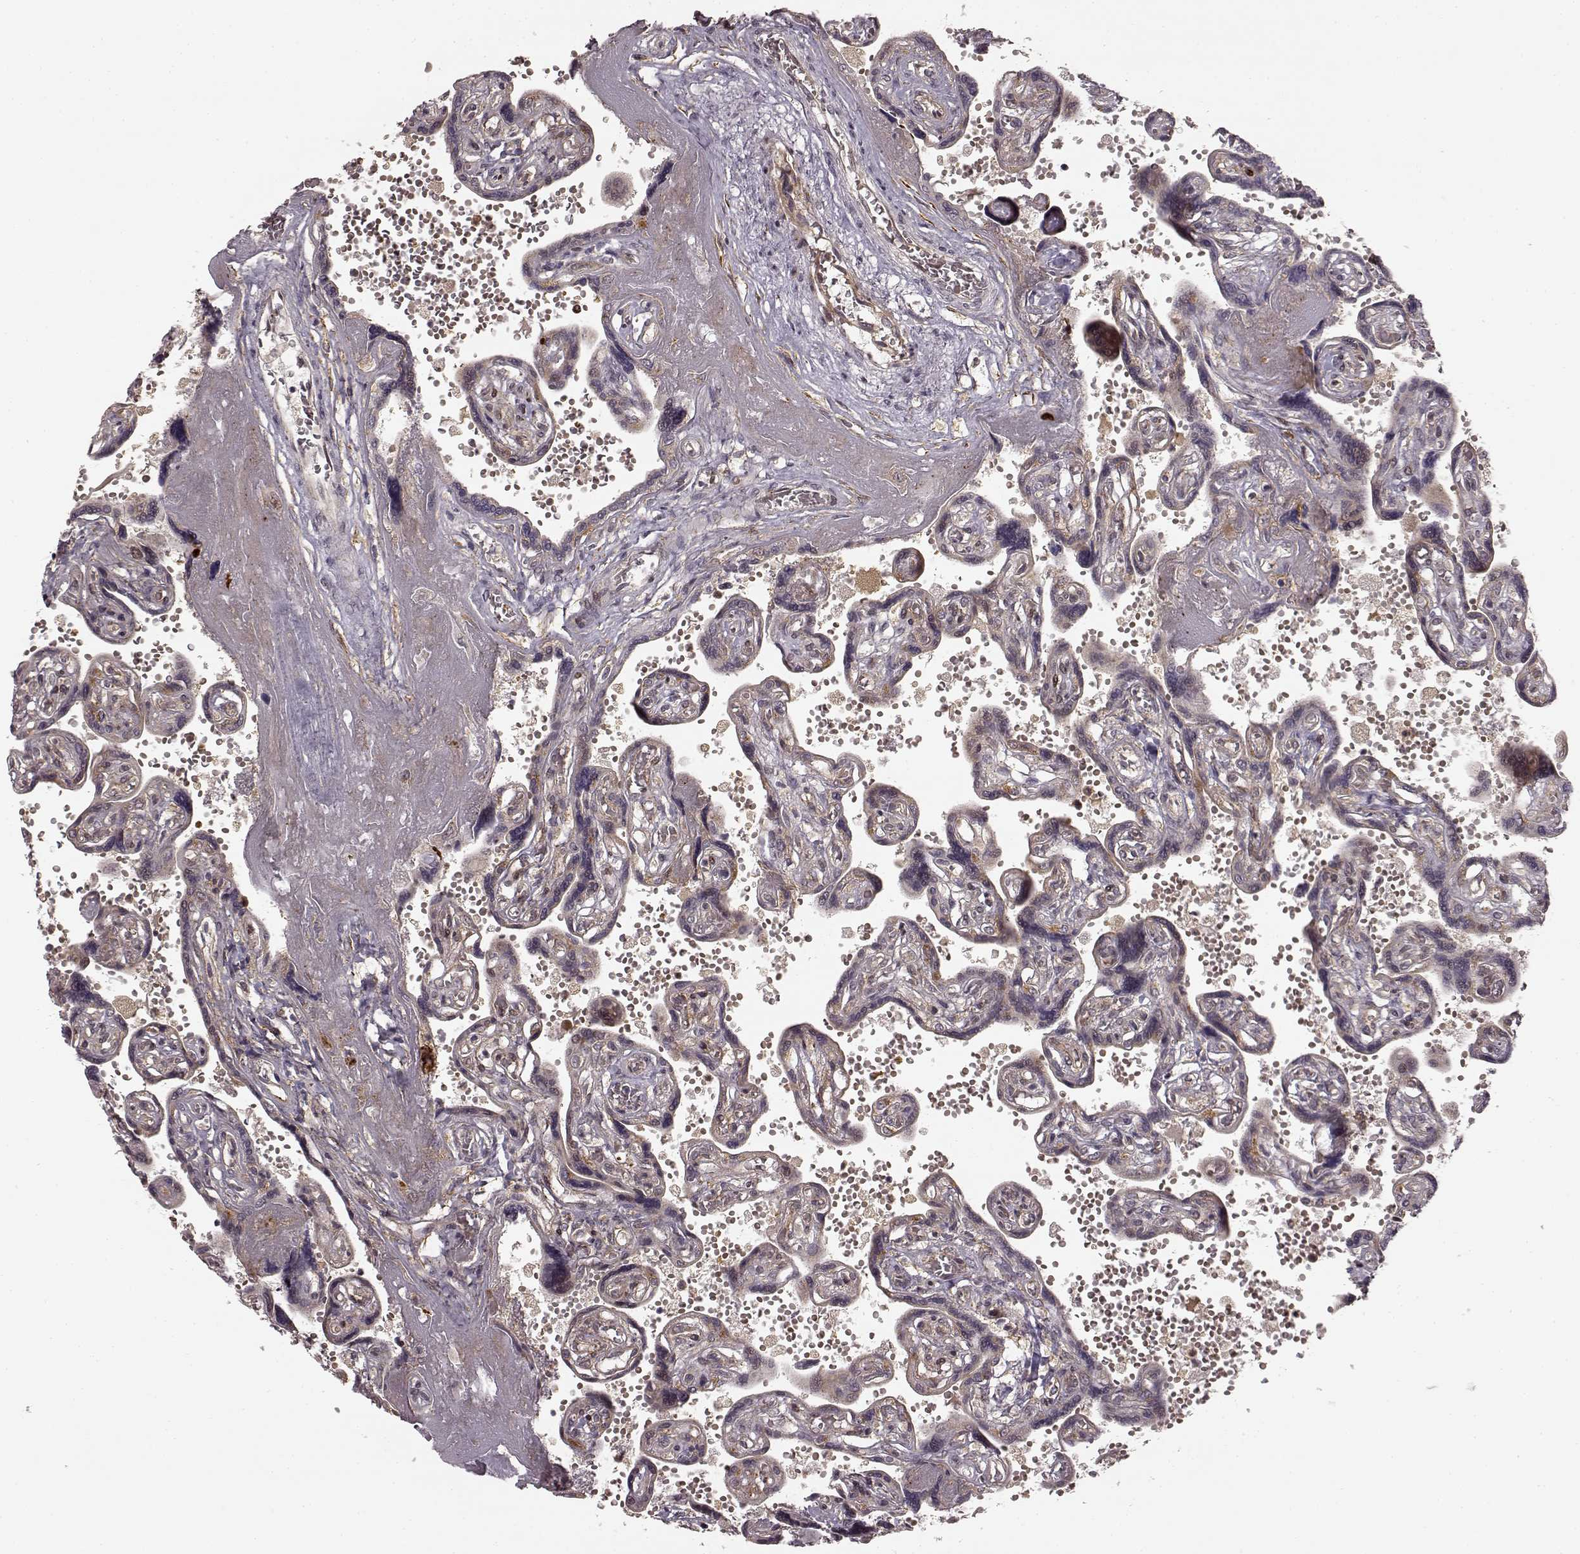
{"staining": {"intensity": "weak", "quantity": "<25%", "location": "cytoplasmic/membranous,nuclear"}, "tissue": "placenta", "cell_type": "Decidual cells", "image_type": "normal", "snomed": [{"axis": "morphology", "description": "Normal tissue, NOS"}, {"axis": "topography", "description": "Placenta"}], "caption": "High power microscopy image of an immunohistochemistry (IHC) photomicrograph of normal placenta, revealing no significant staining in decidual cells. (DAB immunohistochemistry with hematoxylin counter stain).", "gene": "SLC12A9", "patient": {"sex": "female", "age": 32}}